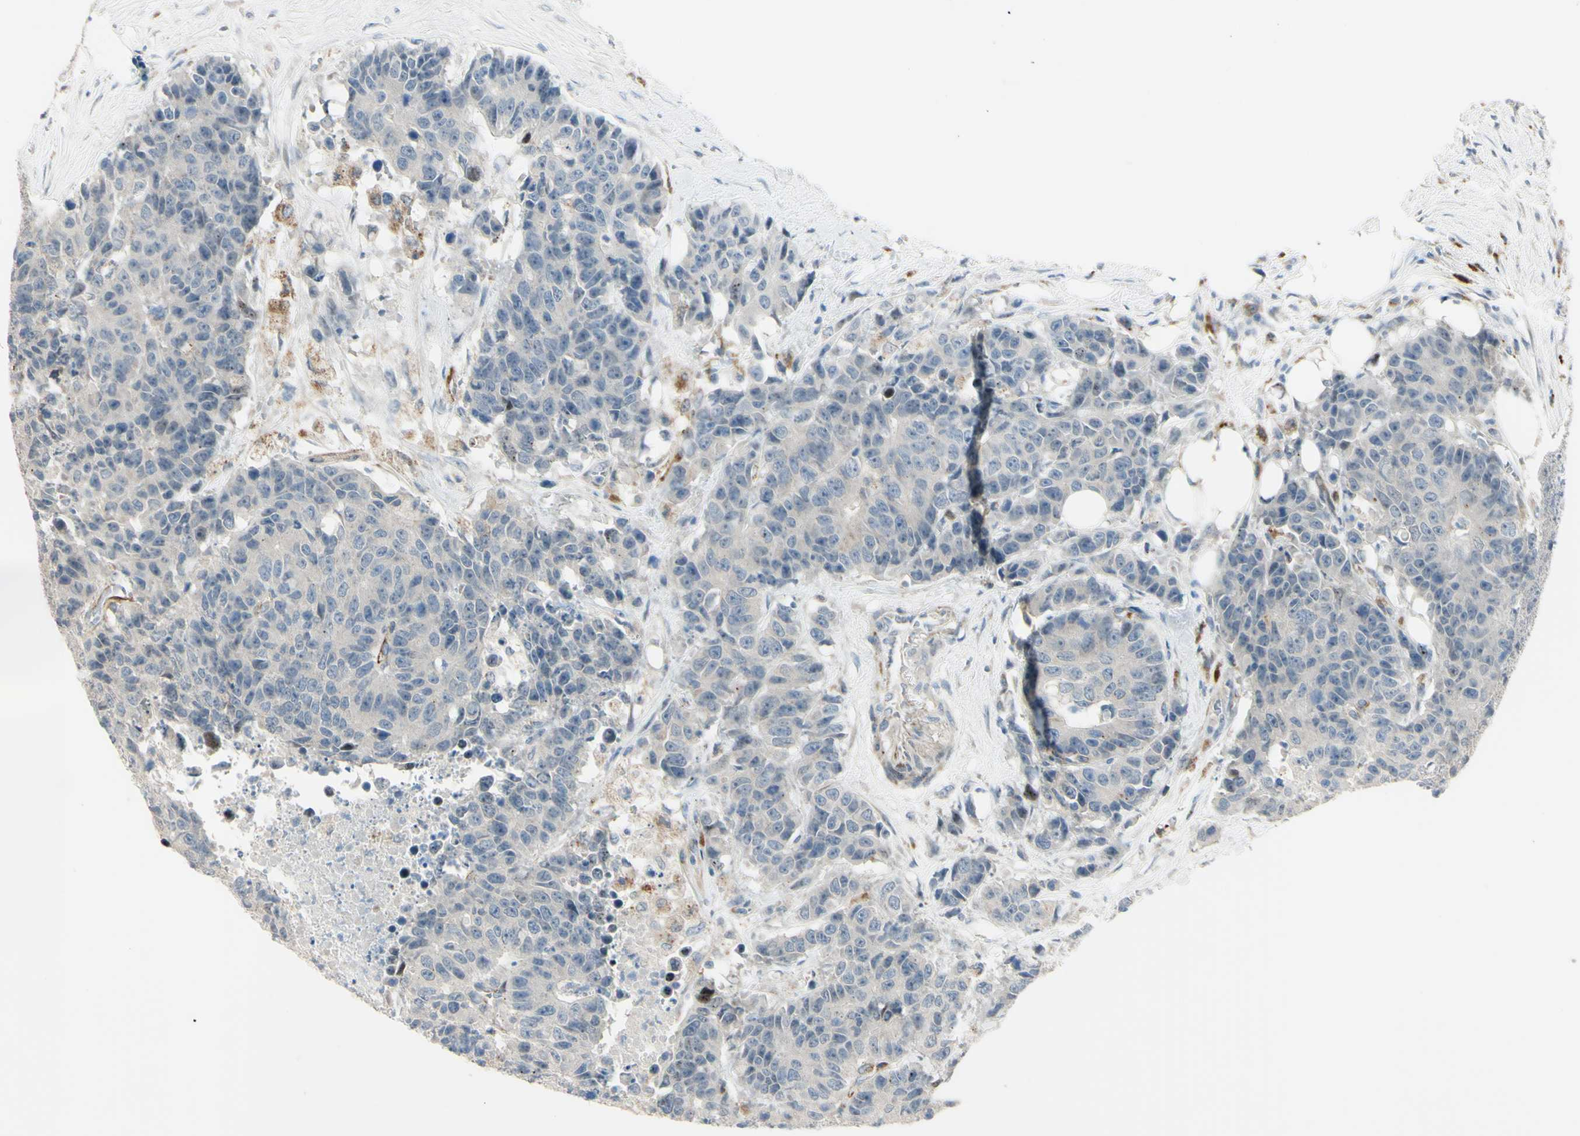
{"staining": {"intensity": "negative", "quantity": "none", "location": "none"}, "tissue": "colorectal cancer", "cell_type": "Tumor cells", "image_type": "cancer", "snomed": [{"axis": "morphology", "description": "Adenocarcinoma, NOS"}, {"axis": "topography", "description": "Colon"}], "caption": "This is an IHC histopathology image of human adenocarcinoma (colorectal). There is no positivity in tumor cells.", "gene": "NDFIP1", "patient": {"sex": "female", "age": 86}}